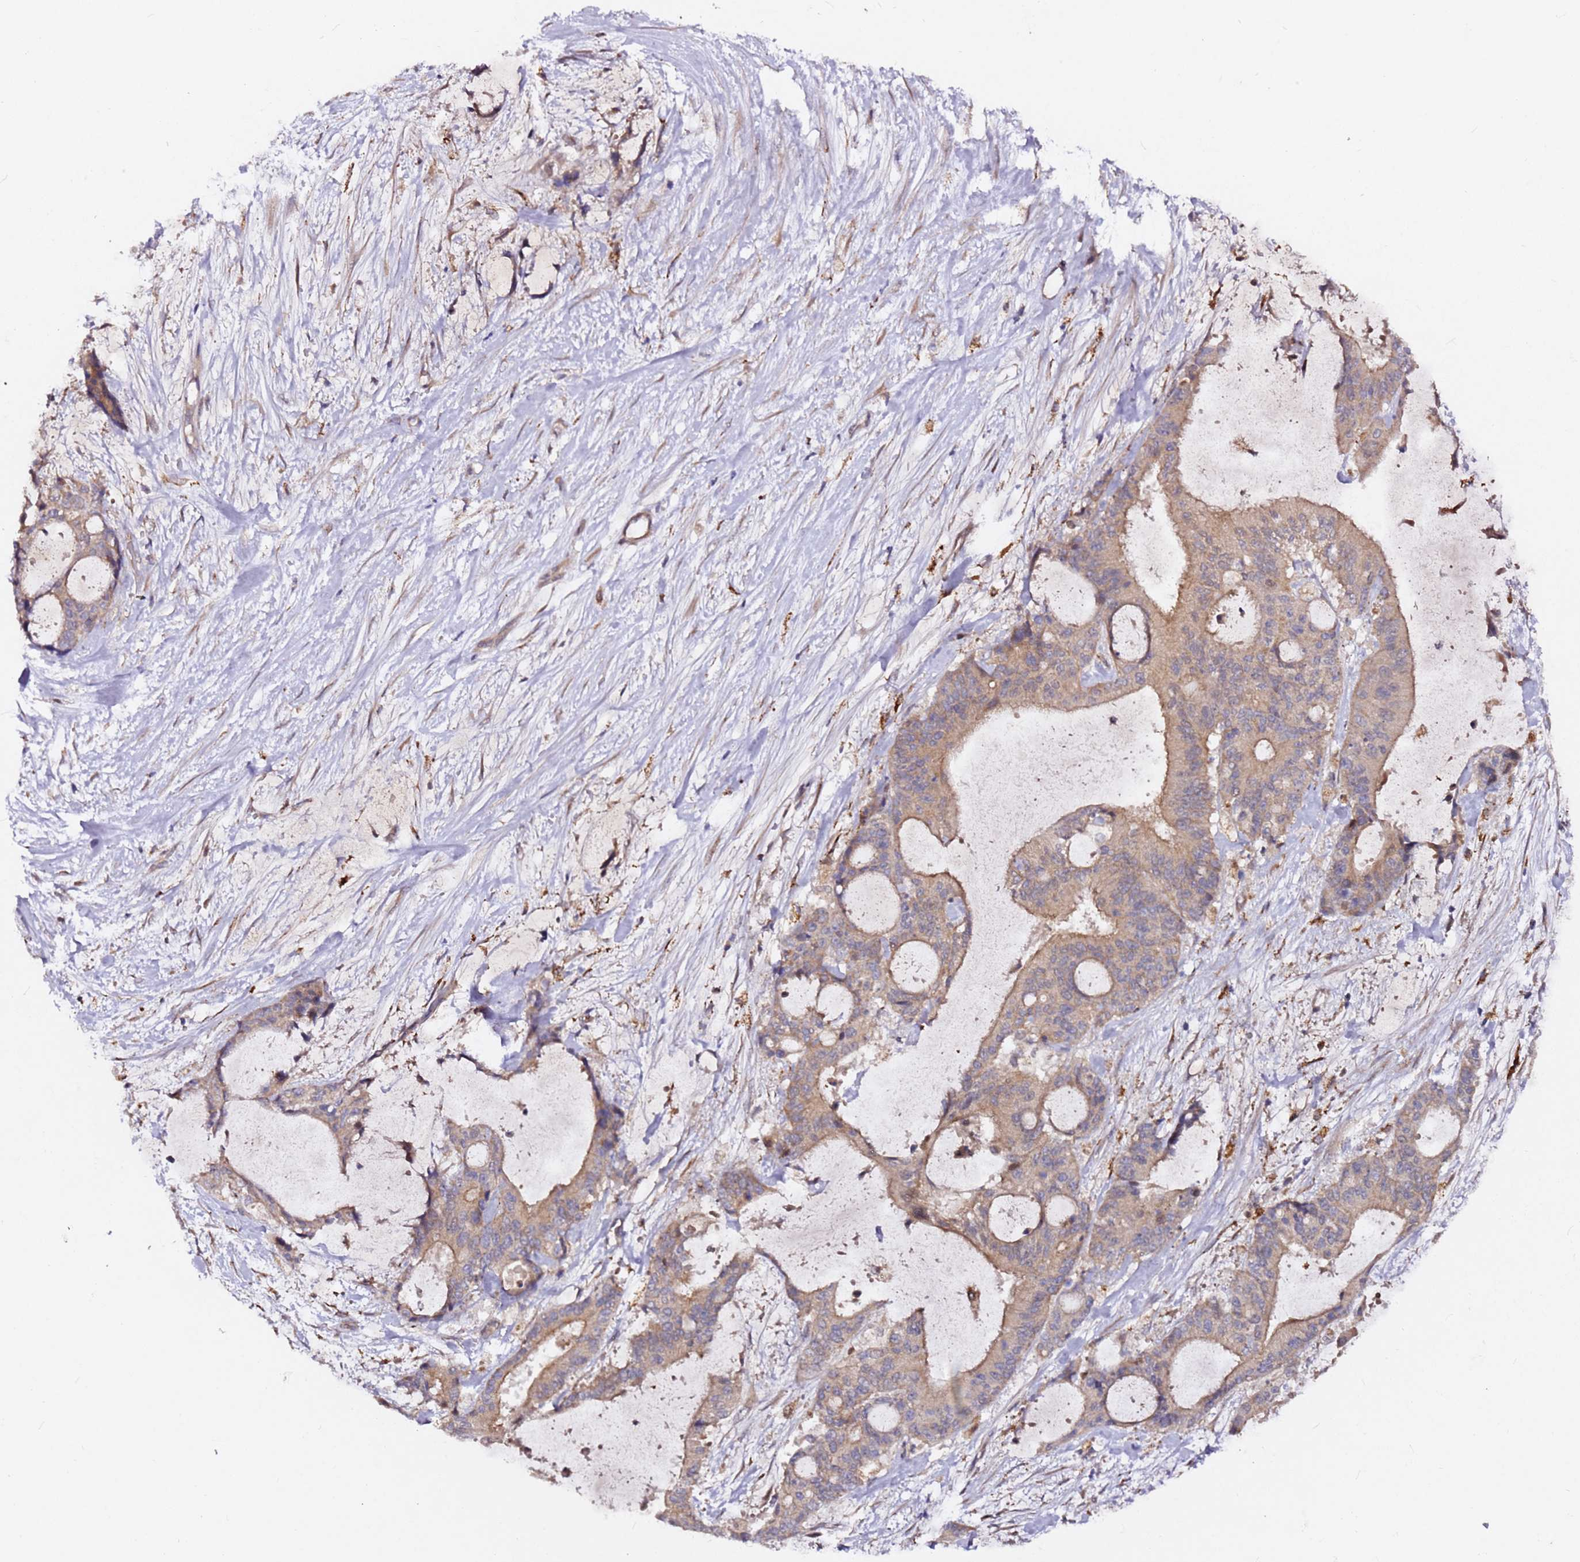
{"staining": {"intensity": "weak", "quantity": ">75%", "location": "cytoplasmic/membranous"}, "tissue": "liver cancer", "cell_type": "Tumor cells", "image_type": "cancer", "snomed": [{"axis": "morphology", "description": "Normal tissue, NOS"}, {"axis": "morphology", "description": "Cholangiocarcinoma"}, {"axis": "topography", "description": "Liver"}, {"axis": "topography", "description": "Peripheral nerve tissue"}], "caption": "Weak cytoplasmic/membranous staining is present in about >75% of tumor cells in liver cholangiocarcinoma.", "gene": "ALG11", "patient": {"sex": "female", "age": 73}}